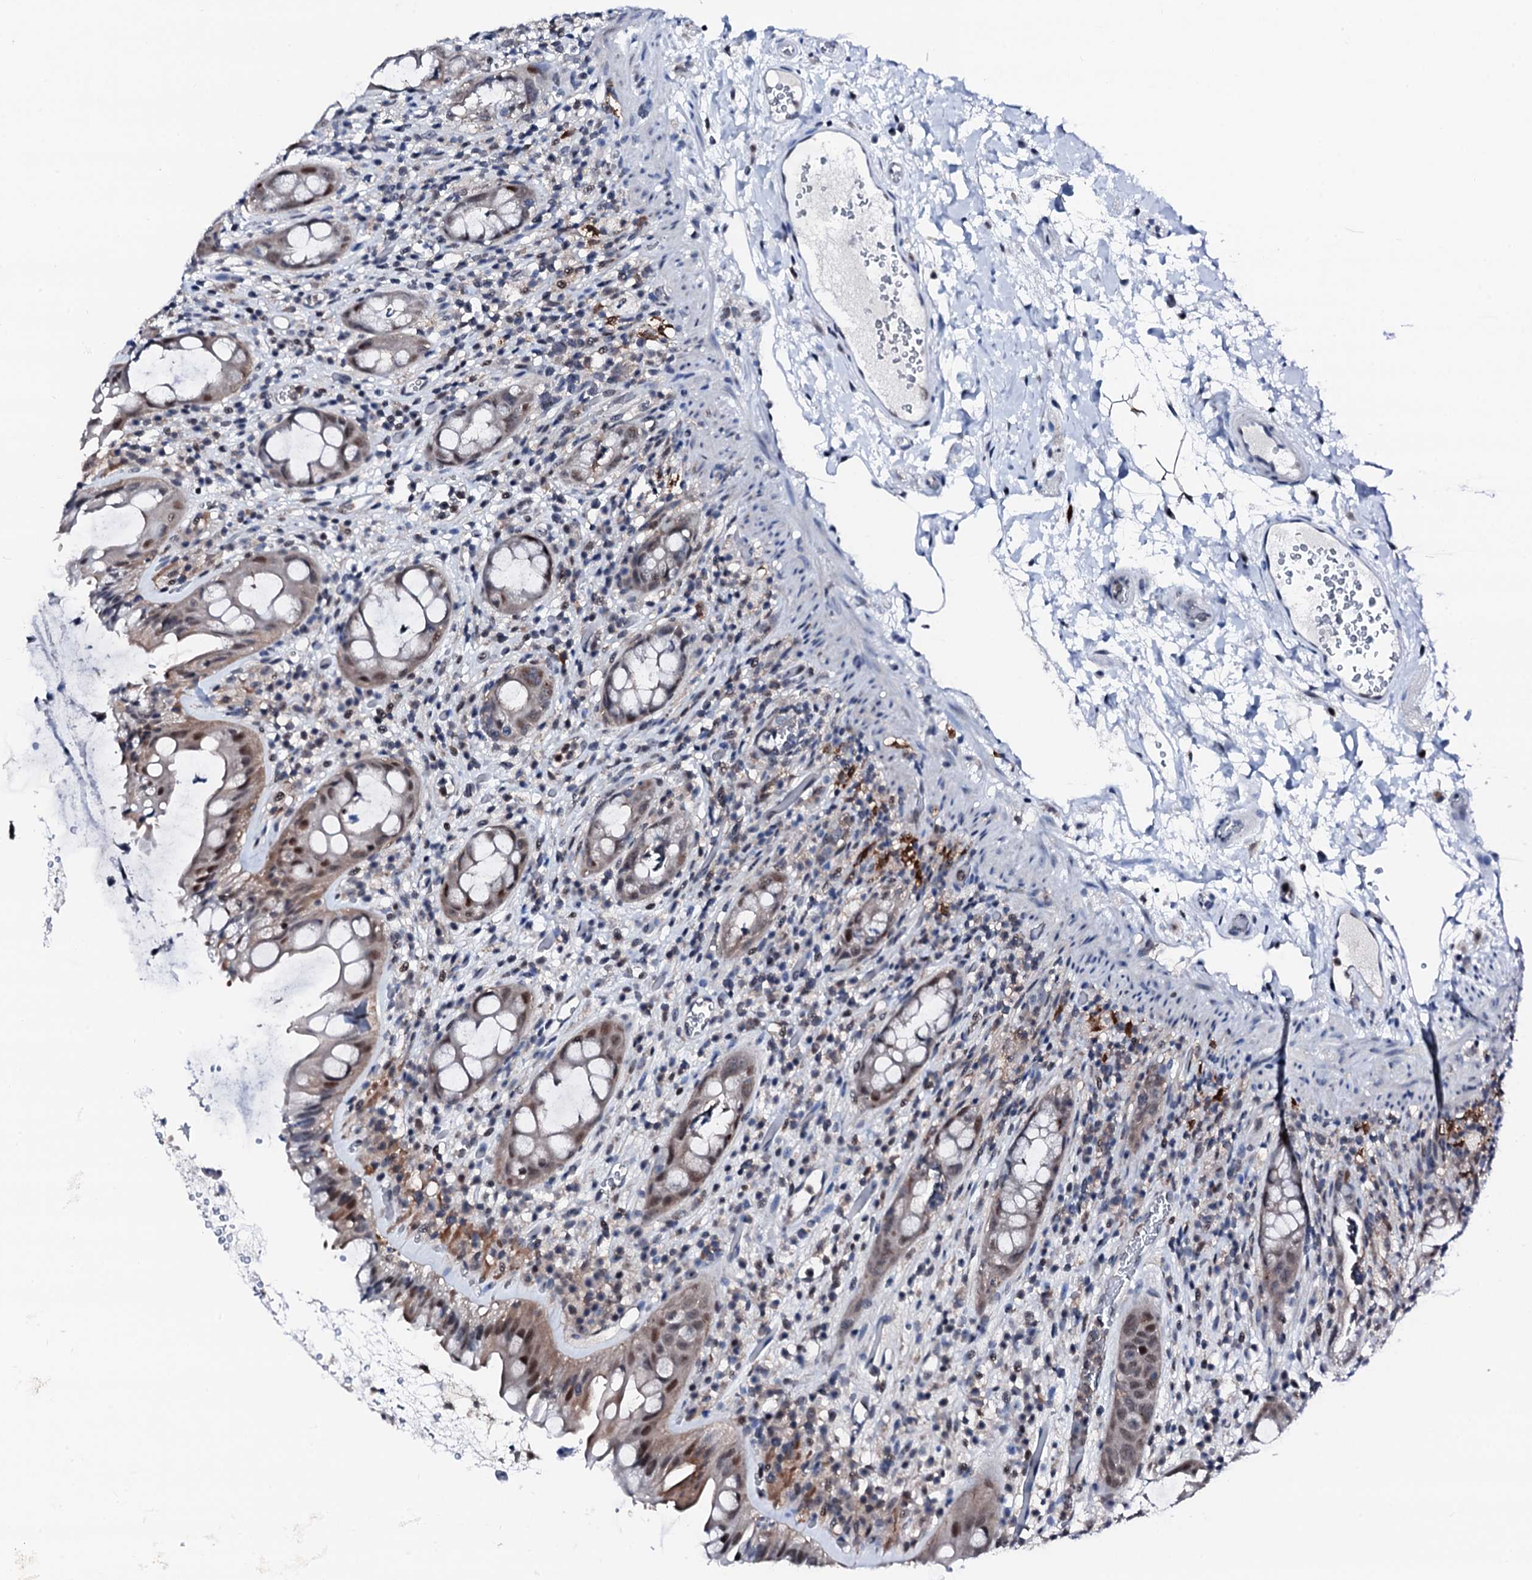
{"staining": {"intensity": "negative", "quantity": "none", "location": "none"}, "tissue": "rectum", "cell_type": "Glandular cells", "image_type": "normal", "snomed": [{"axis": "morphology", "description": "Normal tissue, NOS"}, {"axis": "topography", "description": "Rectum"}], "caption": "IHC micrograph of benign rectum: human rectum stained with DAB shows no significant protein expression in glandular cells. (DAB (3,3'-diaminobenzidine) immunohistochemistry (IHC) with hematoxylin counter stain).", "gene": "TRAFD1", "patient": {"sex": "female", "age": 57}}